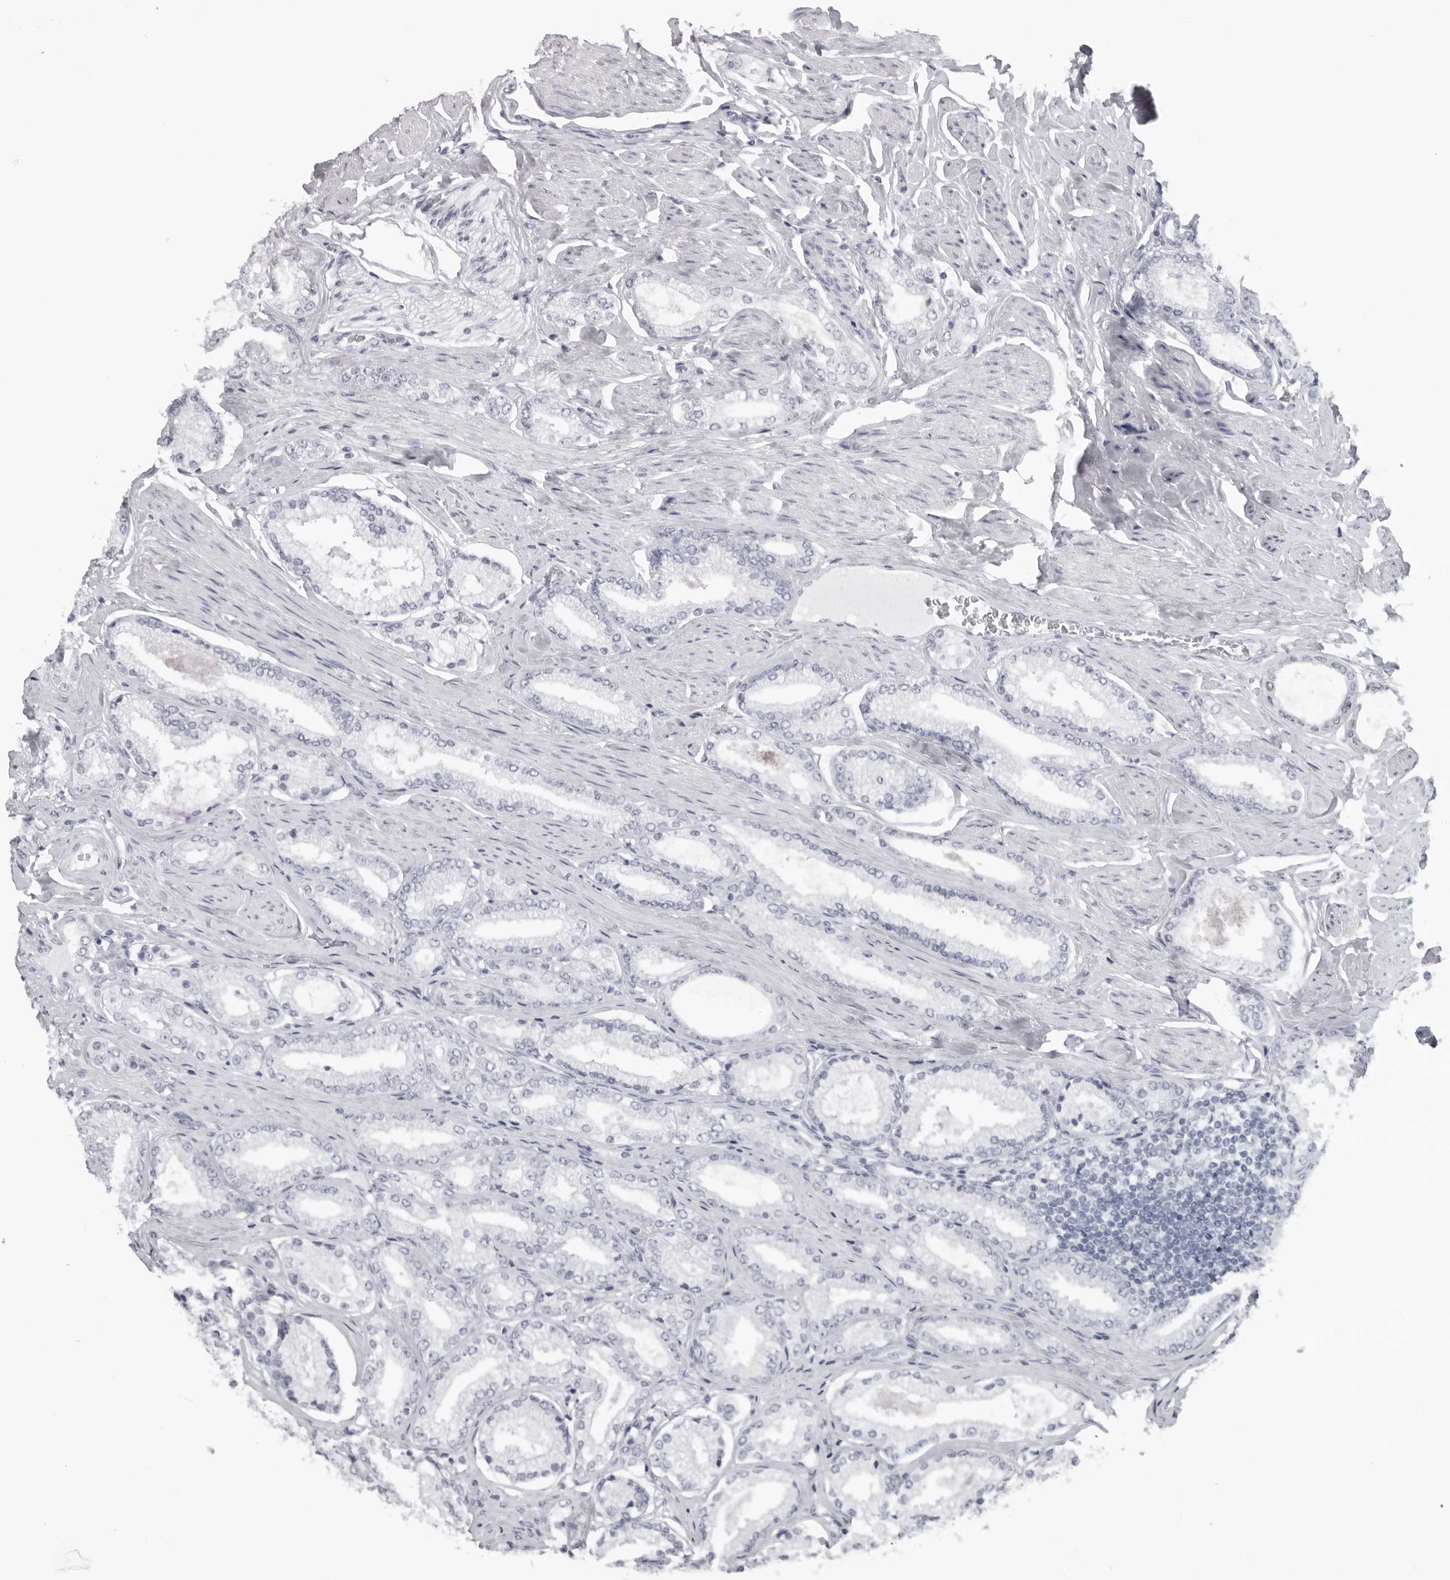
{"staining": {"intensity": "negative", "quantity": "none", "location": "none"}, "tissue": "prostate cancer", "cell_type": "Tumor cells", "image_type": "cancer", "snomed": [{"axis": "morphology", "description": "Adenocarcinoma, Low grade"}, {"axis": "topography", "description": "Prostate"}], "caption": "High magnification brightfield microscopy of prostate cancer stained with DAB (3,3'-diaminobenzidine) (brown) and counterstained with hematoxylin (blue): tumor cells show no significant expression. (DAB immunohistochemistry (IHC), high magnification).", "gene": "ESPN", "patient": {"sex": "male", "age": 71}}